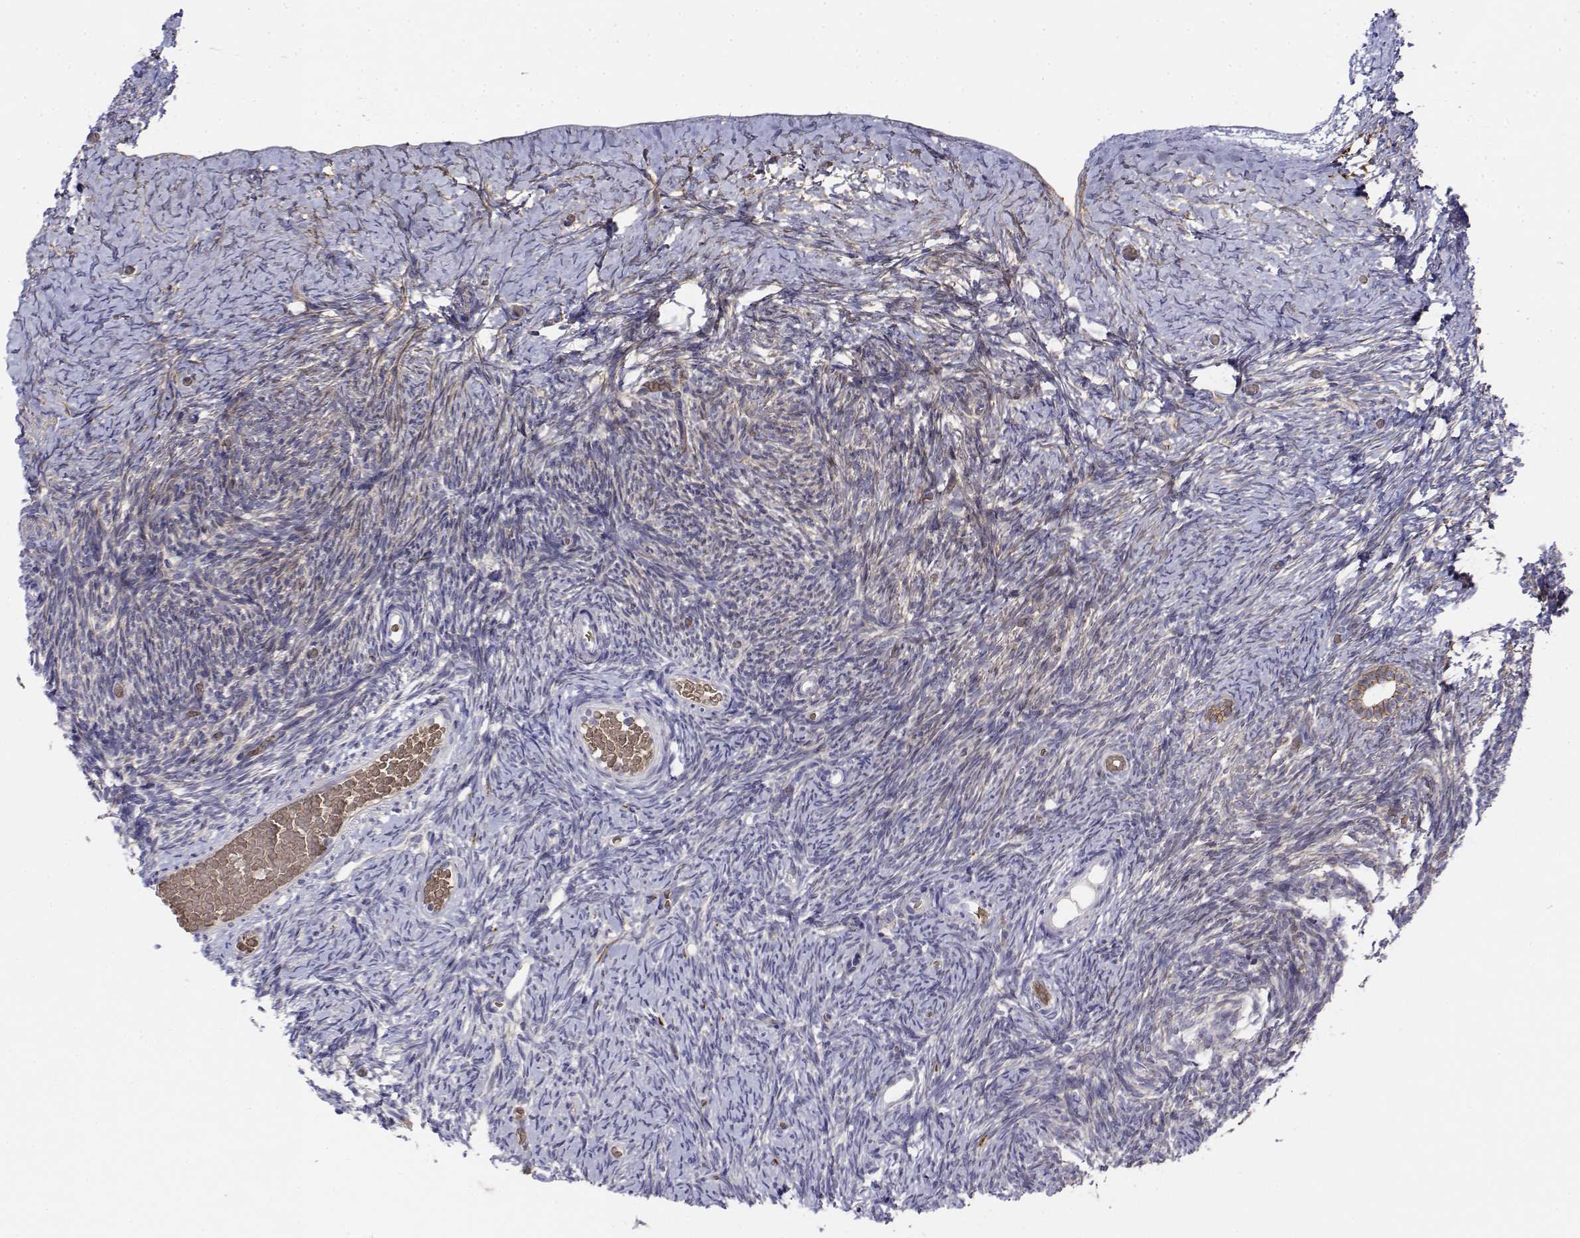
{"staining": {"intensity": "negative", "quantity": "none", "location": "none"}, "tissue": "ovary", "cell_type": "Follicle cells", "image_type": "normal", "snomed": [{"axis": "morphology", "description": "Normal tissue, NOS"}, {"axis": "topography", "description": "Ovary"}], "caption": "The histopathology image displays no staining of follicle cells in unremarkable ovary.", "gene": "CADM1", "patient": {"sex": "female", "age": 39}}